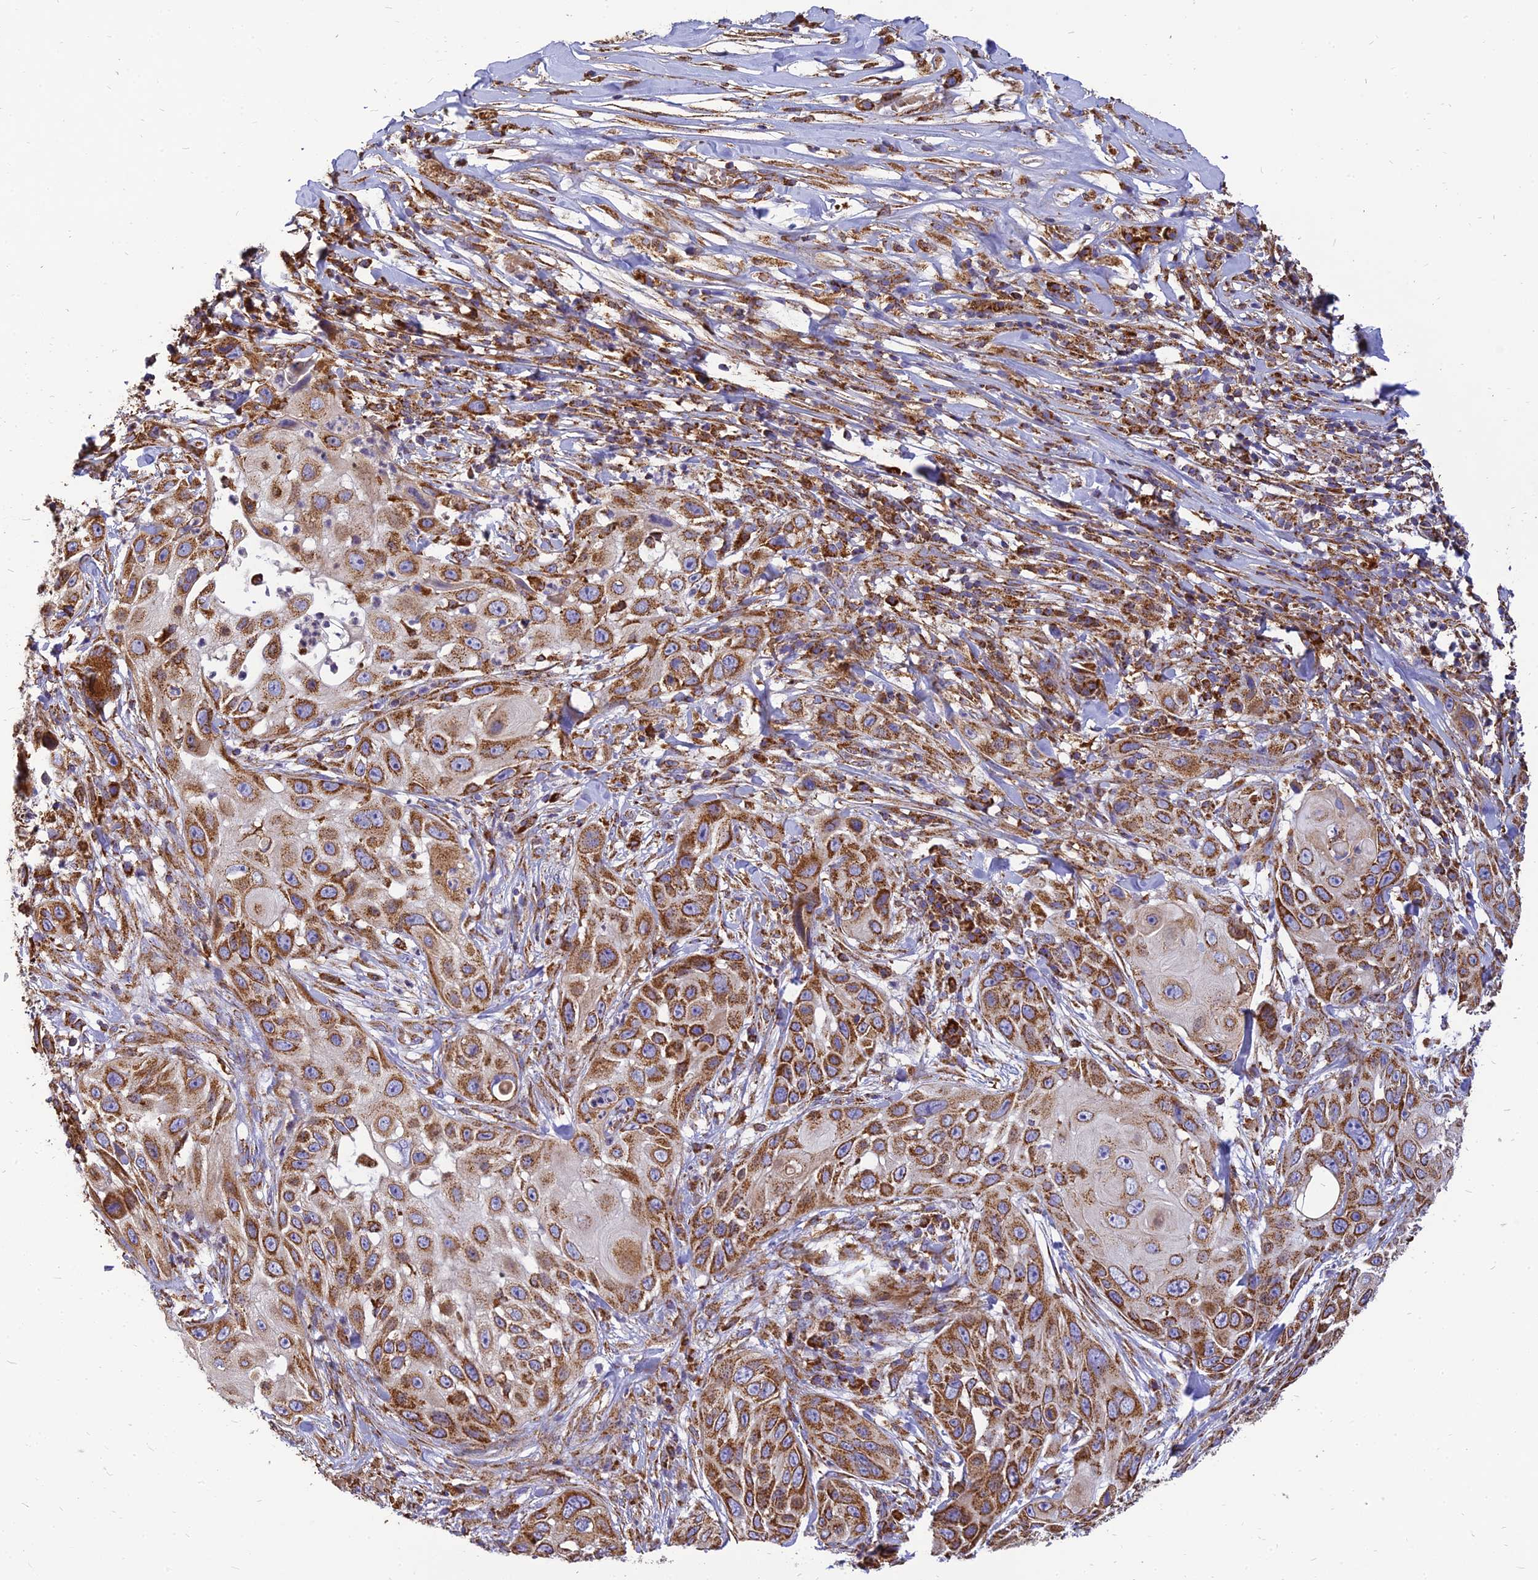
{"staining": {"intensity": "strong", "quantity": ">75%", "location": "cytoplasmic/membranous"}, "tissue": "skin cancer", "cell_type": "Tumor cells", "image_type": "cancer", "snomed": [{"axis": "morphology", "description": "Squamous cell carcinoma, NOS"}, {"axis": "topography", "description": "Skin"}], "caption": "Tumor cells reveal strong cytoplasmic/membranous positivity in approximately >75% of cells in squamous cell carcinoma (skin). The staining was performed using DAB to visualize the protein expression in brown, while the nuclei were stained in blue with hematoxylin (Magnification: 20x).", "gene": "THUMPD2", "patient": {"sex": "female", "age": 44}}